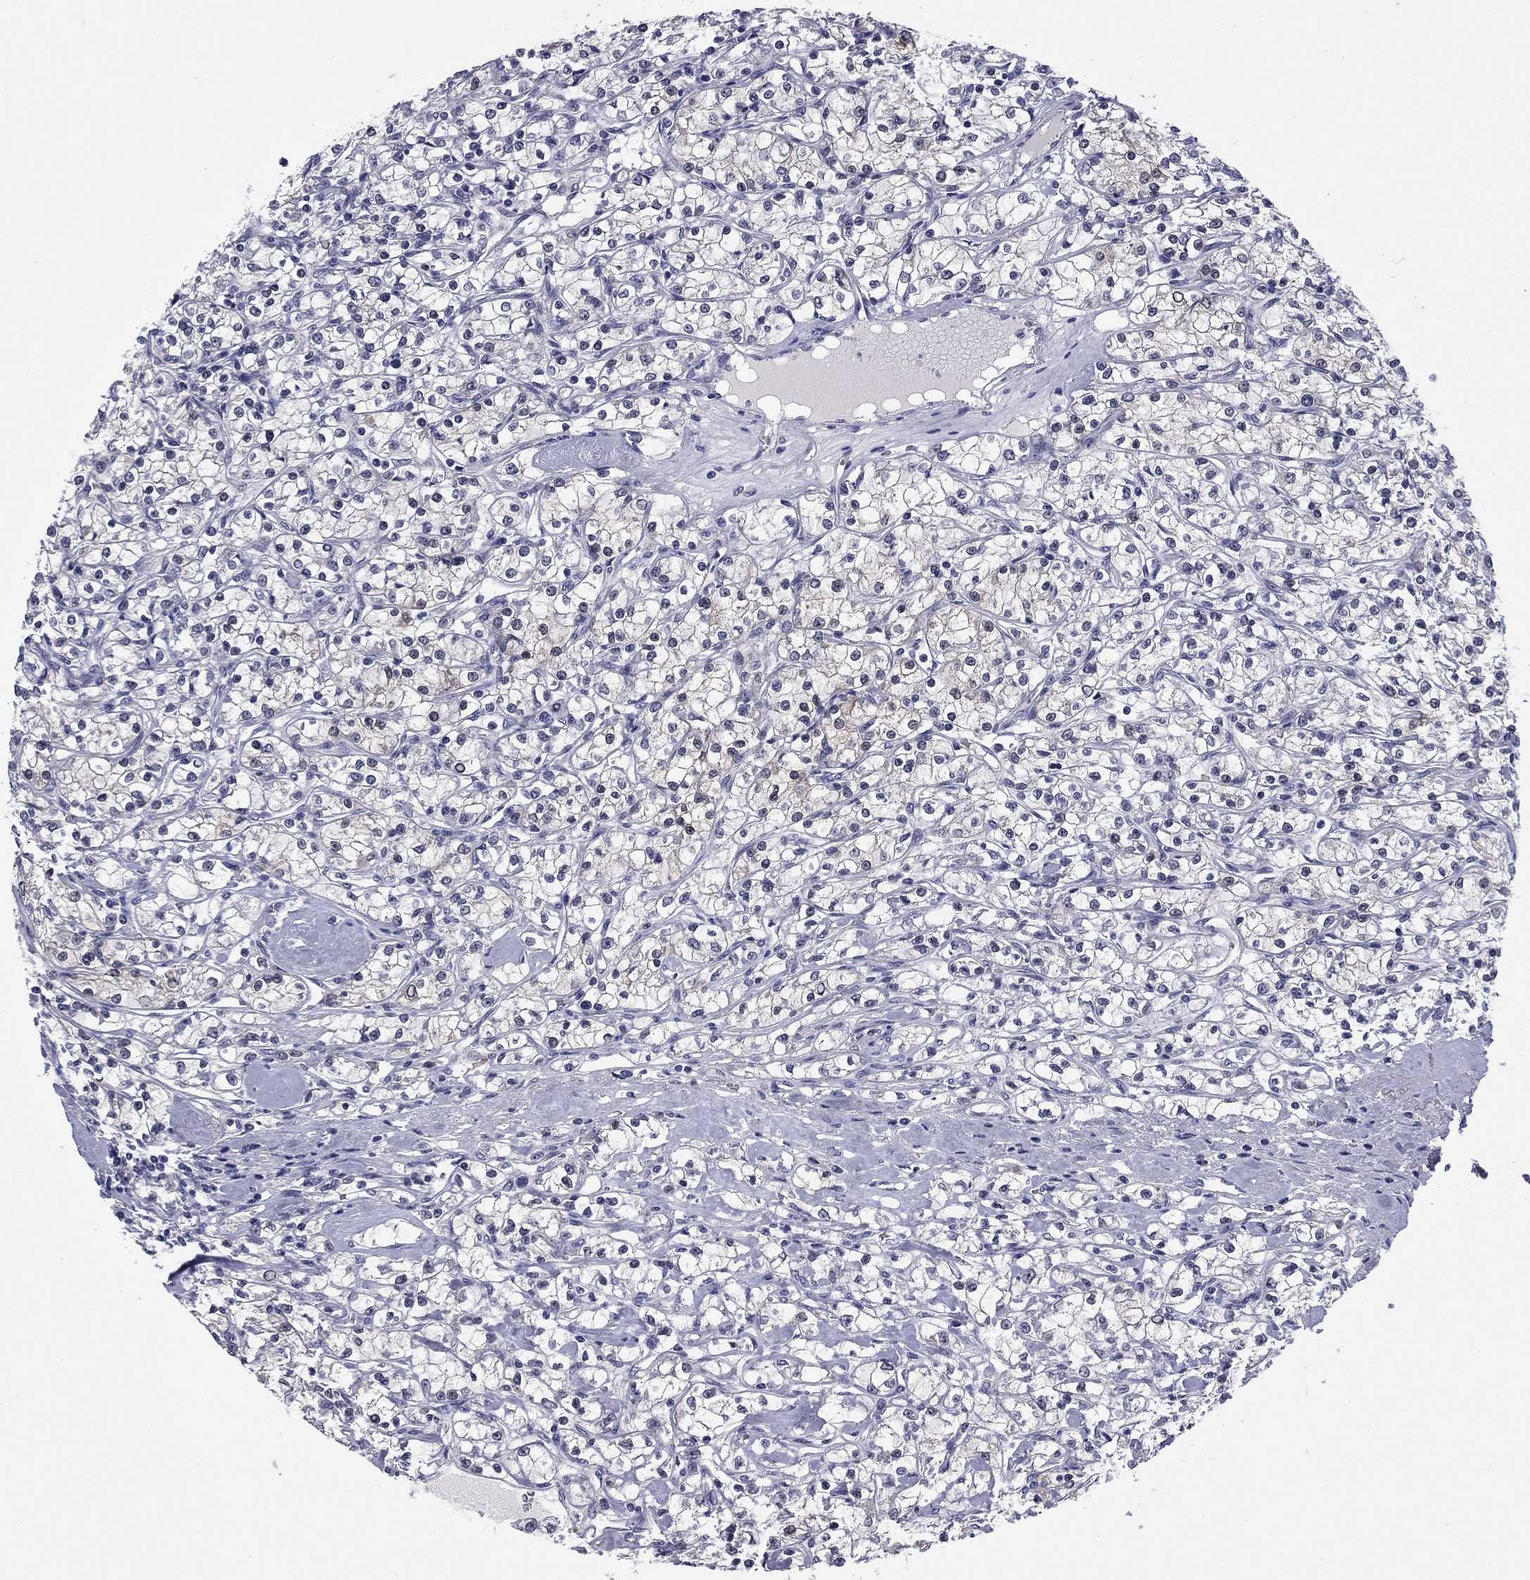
{"staining": {"intensity": "negative", "quantity": "none", "location": "none"}, "tissue": "renal cancer", "cell_type": "Tumor cells", "image_type": "cancer", "snomed": [{"axis": "morphology", "description": "Adenocarcinoma, NOS"}, {"axis": "topography", "description": "Kidney"}], "caption": "The photomicrograph exhibits no significant expression in tumor cells of renal cancer (adenocarcinoma).", "gene": "REXO5", "patient": {"sex": "female", "age": 59}}